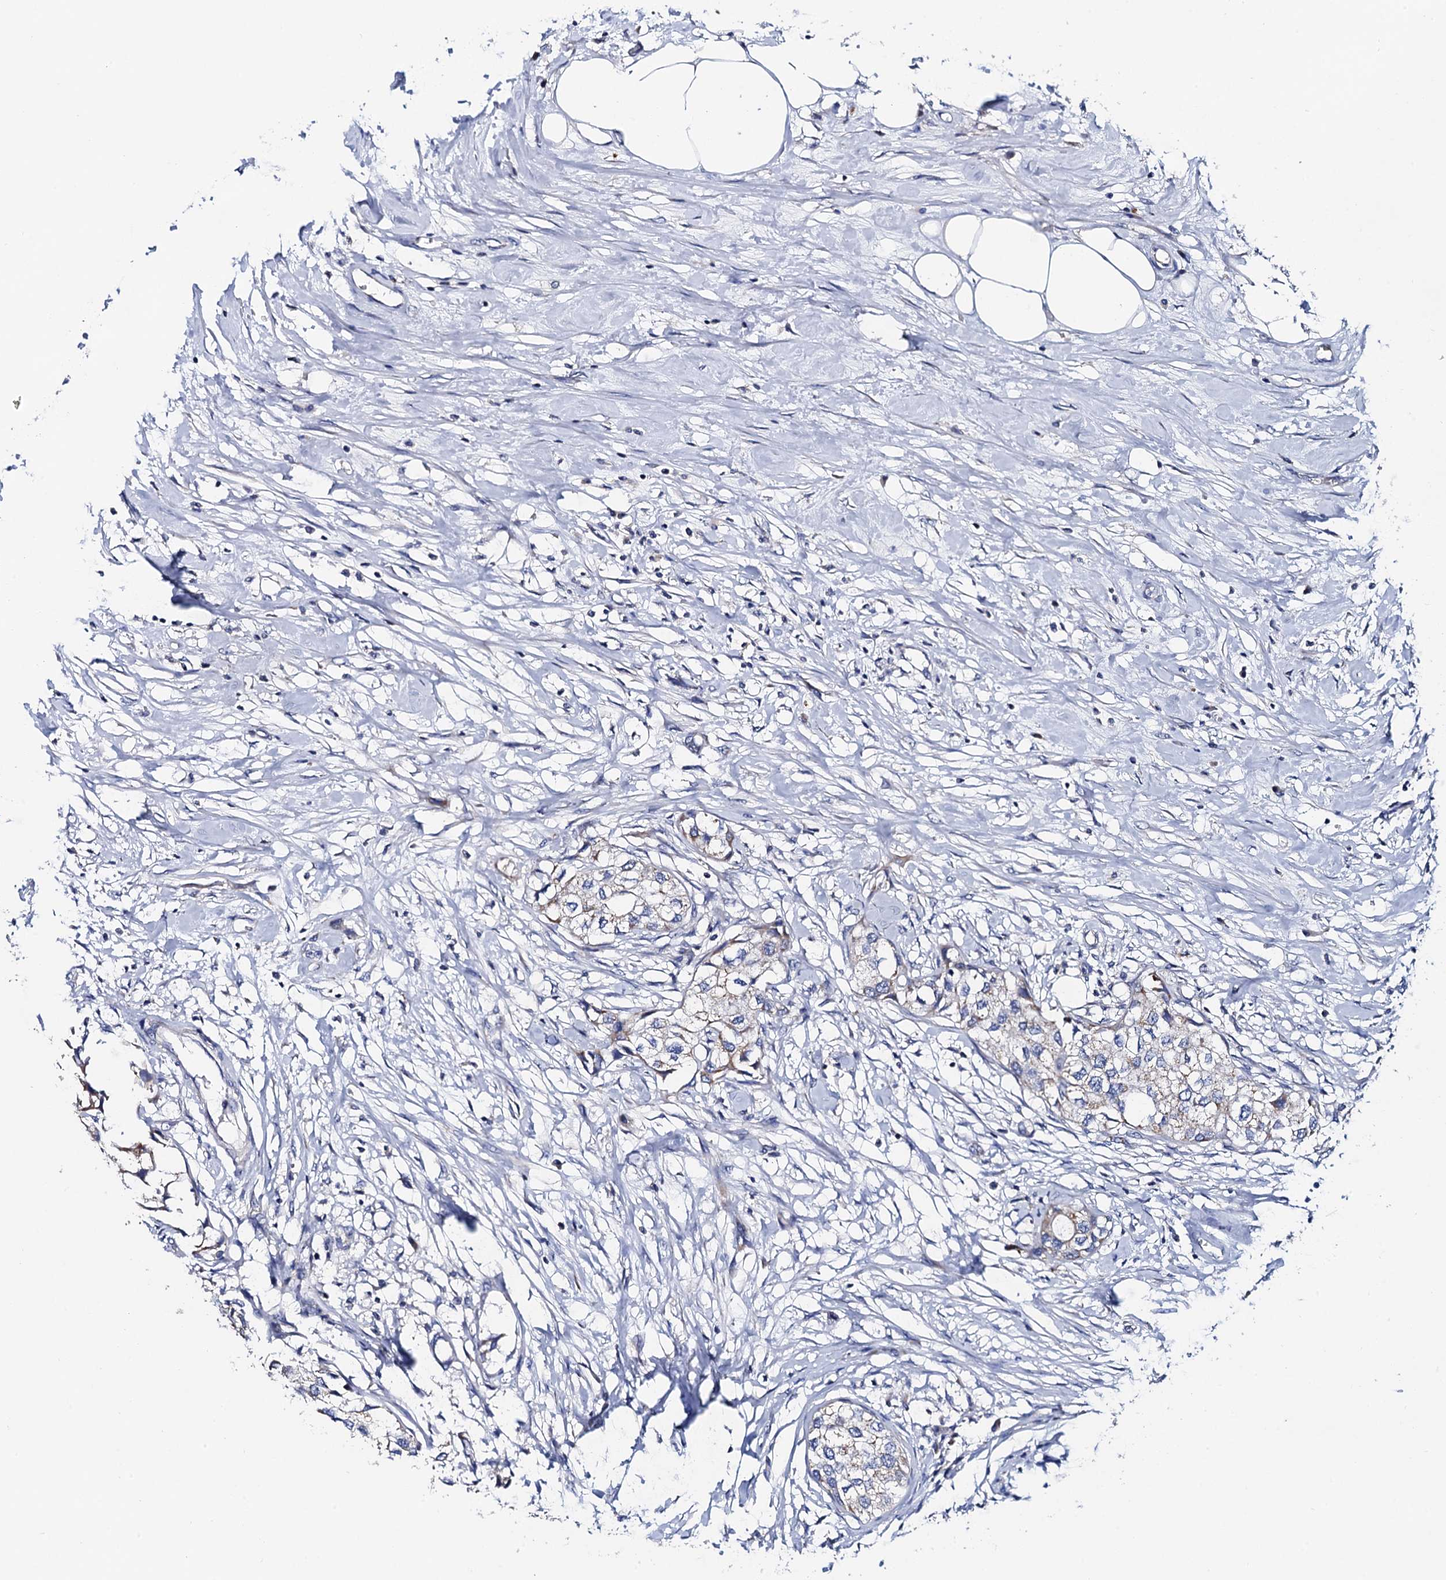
{"staining": {"intensity": "weak", "quantity": "<25%", "location": "cytoplasmic/membranous"}, "tissue": "urothelial cancer", "cell_type": "Tumor cells", "image_type": "cancer", "snomed": [{"axis": "morphology", "description": "Urothelial carcinoma, High grade"}, {"axis": "topography", "description": "Urinary bladder"}], "caption": "This photomicrograph is of high-grade urothelial carcinoma stained with immunohistochemistry to label a protein in brown with the nuclei are counter-stained blue. There is no expression in tumor cells.", "gene": "MRPL48", "patient": {"sex": "male", "age": 64}}